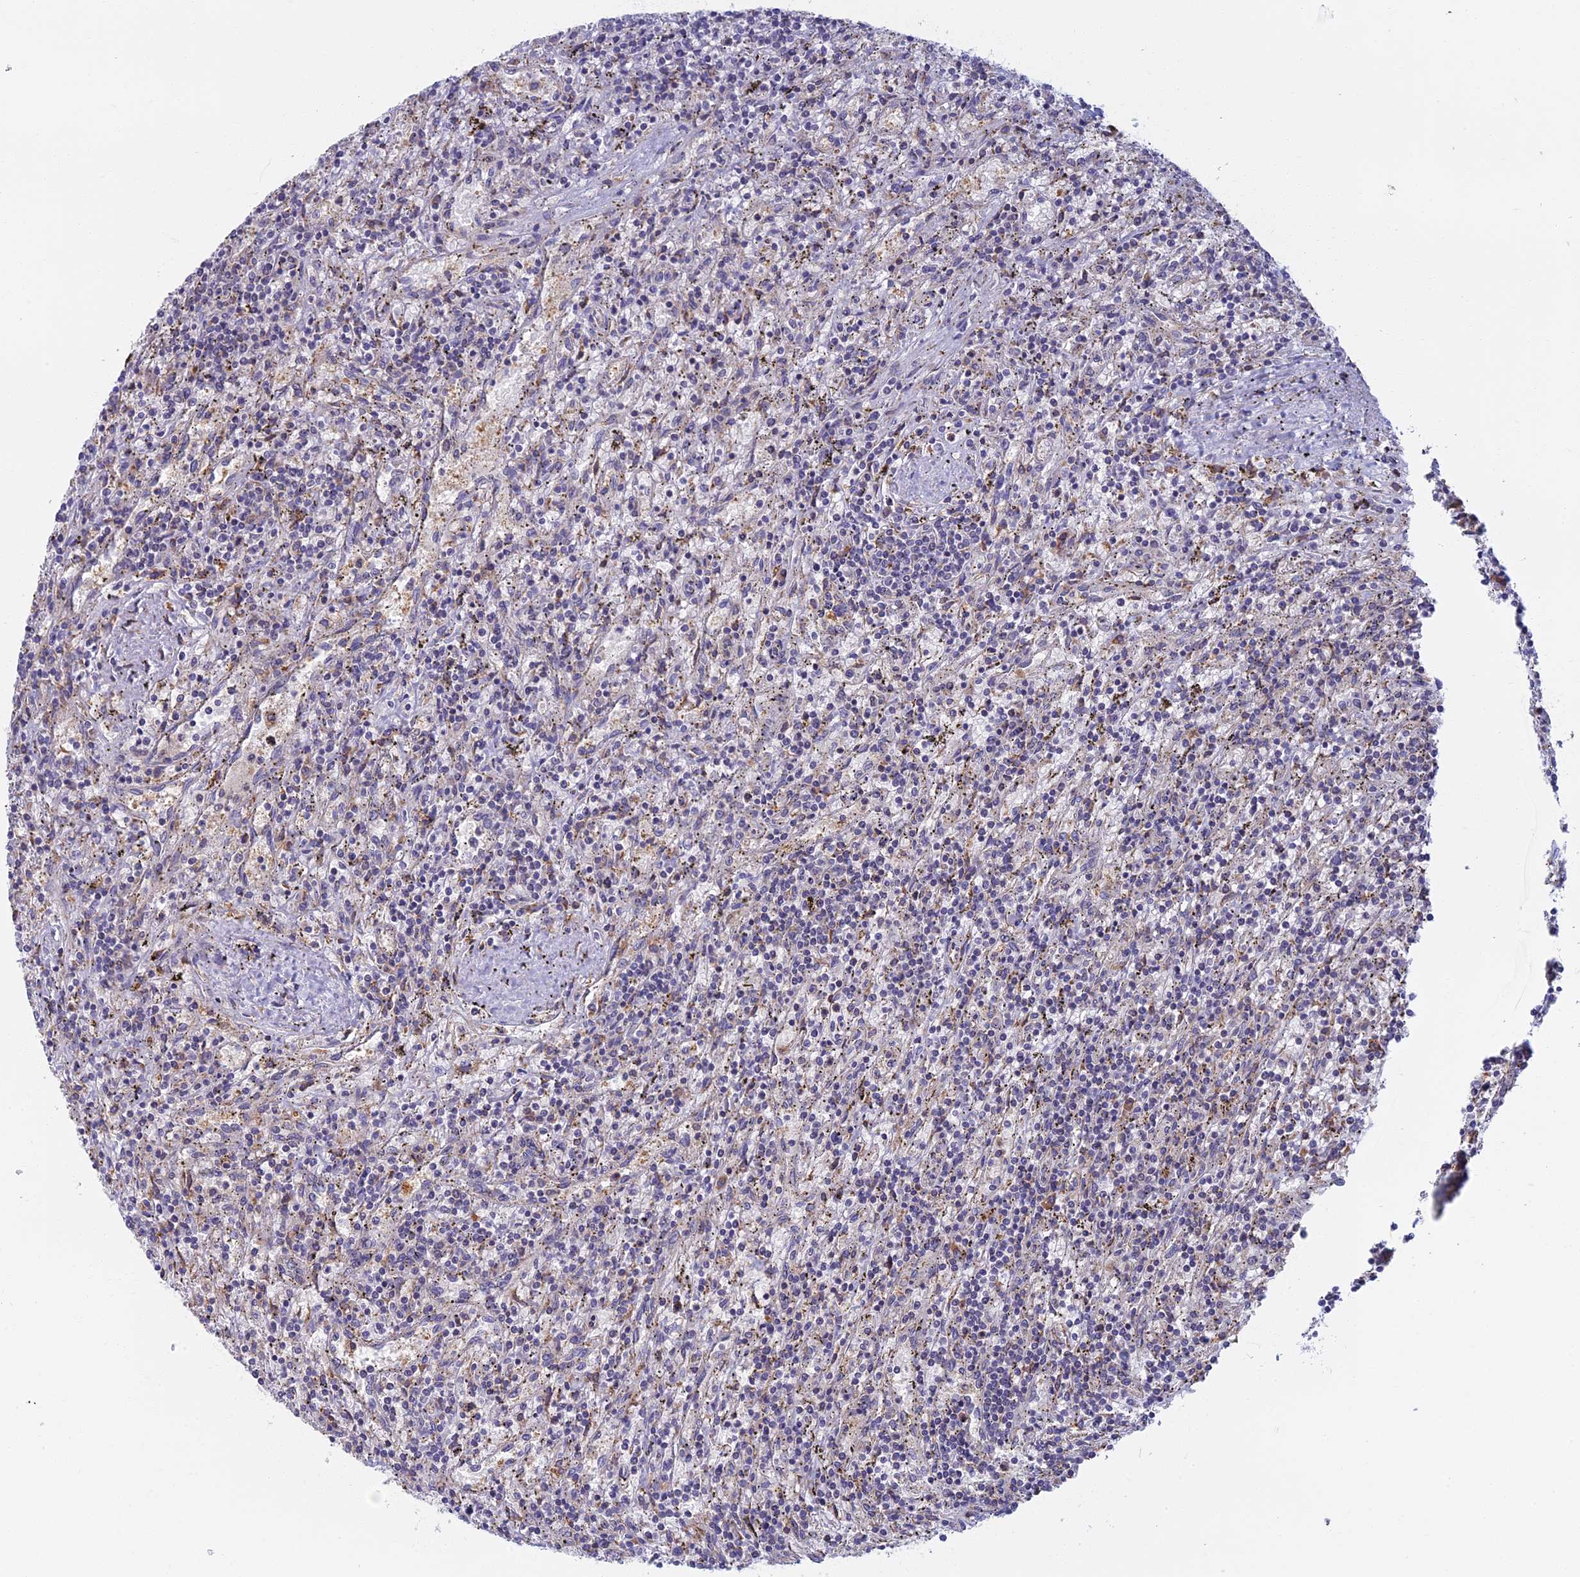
{"staining": {"intensity": "negative", "quantity": "none", "location": "none"}, "tissue": "lymphoma", "cell_type": "Tumor cells", "image_type": "cancer", "snomed": [{"axis": "morphology", "description": "Malignant lymphoma, non-Hodgkin's type, Low grade"}, {"axis": "topography", "description": "Spleen"}], "caption": "Immunohistochemistry histopathology image of neoplastic tissue: human lymphoma stained with DAB (3,3'-diaminobenzidine) demonstrates no significant protein expression in tumor cells. The staining is performed using DAB (3,3'-diaminobenzidine) brown chromogen with nuclei counter-stained in using hematoxylin.", "gene": "DDX51", "patient": {"sex": "male", "age": 76}}